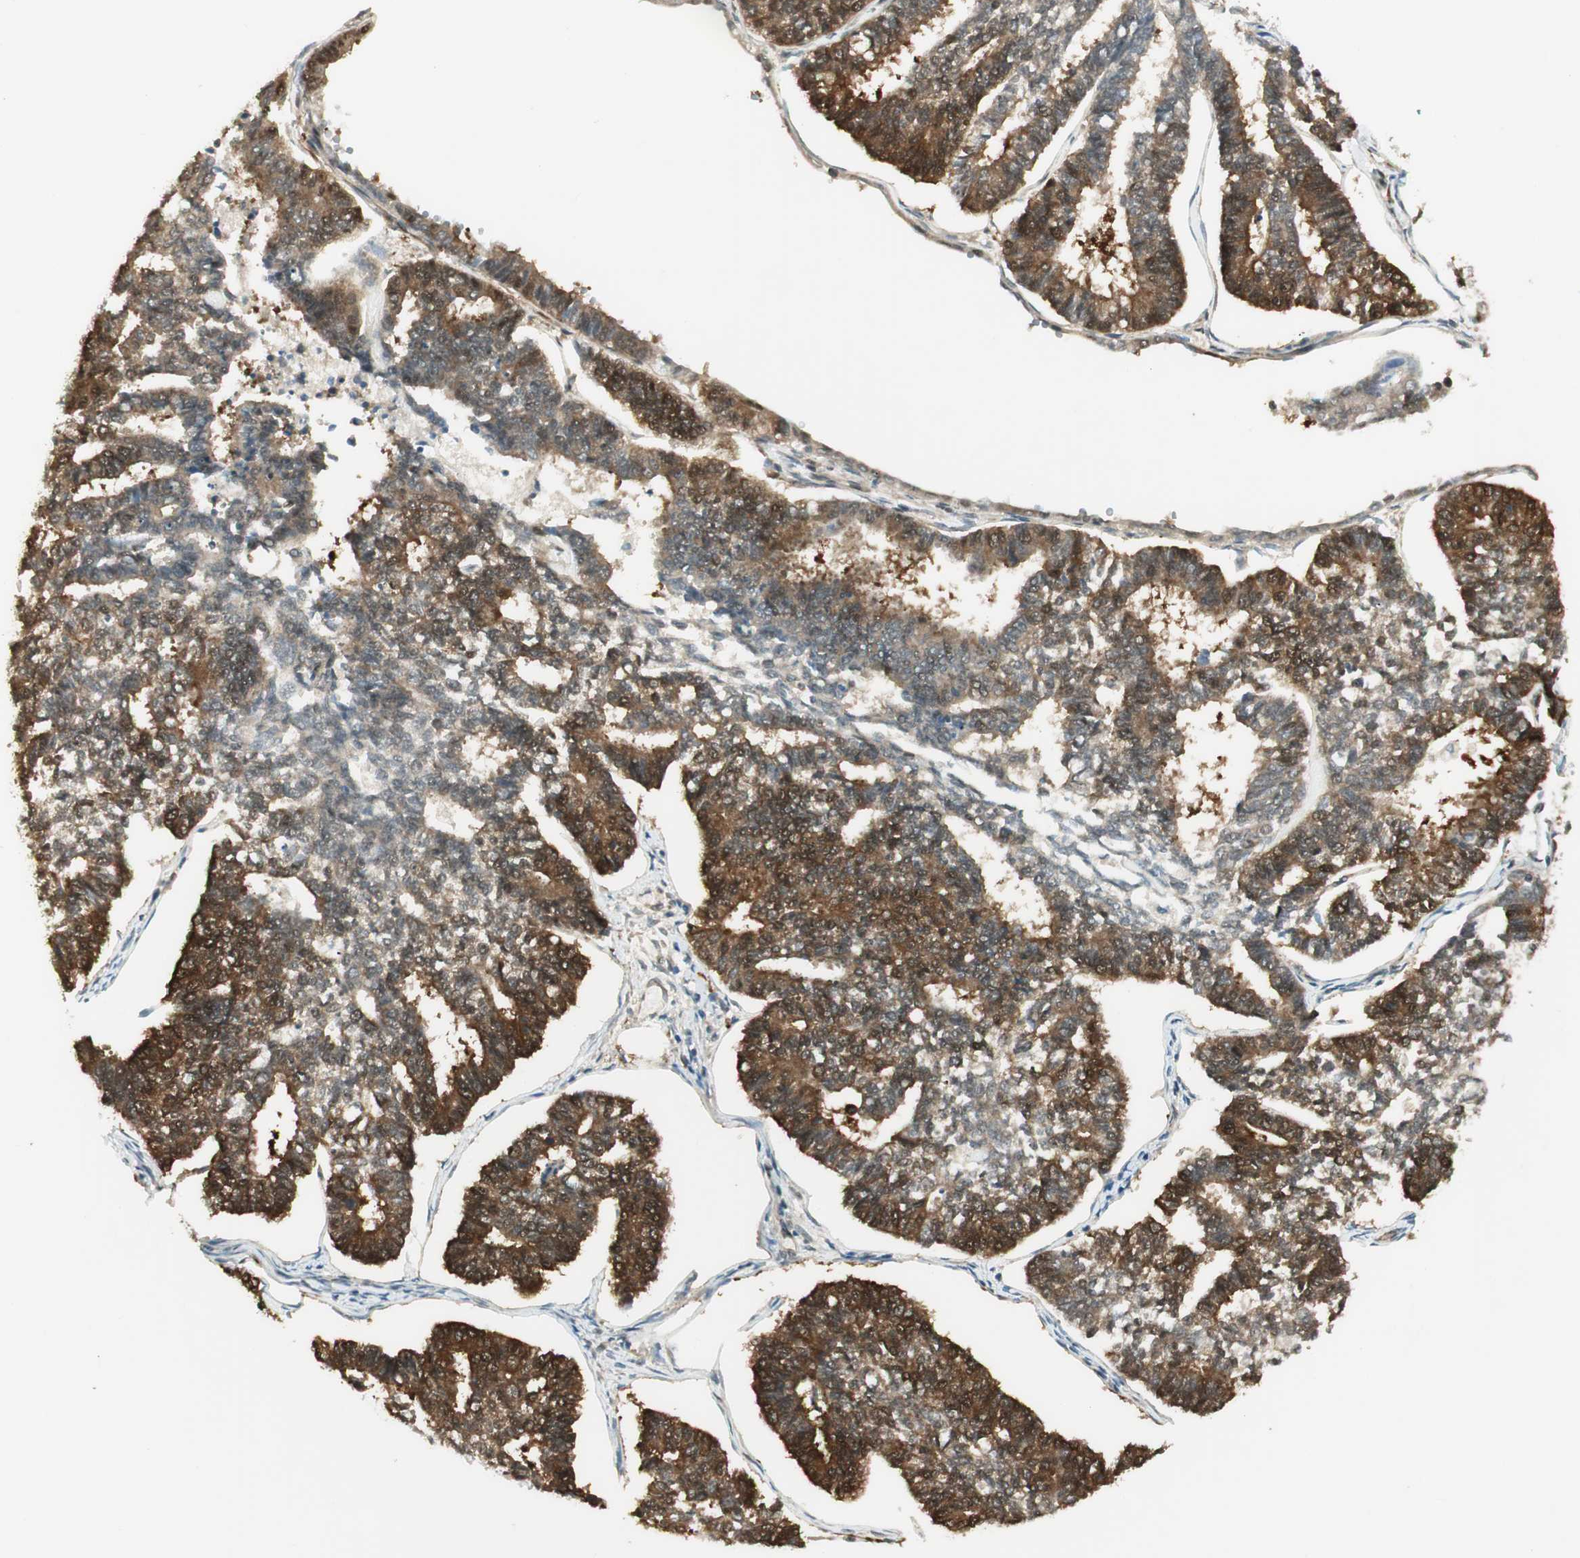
{"staining": {"intensity": "strong", "quantity": "25%-75%", "location": "cytoplasmic/membranous"}, "tissue": "endometrial cancer", "cell_type": "Tumor cells", "image_type": "cancer", "snomed": [{"axis": "morphology", "description": "Adenocarcinoma, NOS"}, {"axis": "topography", "description": "Endometrium"}], "caption": "Human endometrial adenocarcinoma stained for a protein (brown) reveals strong cytoplasmic/membranous positive expression in about 25%-75% of tumor cells.", "gene": "IPO5", "patient": {"sex": "female", "age": 70}}